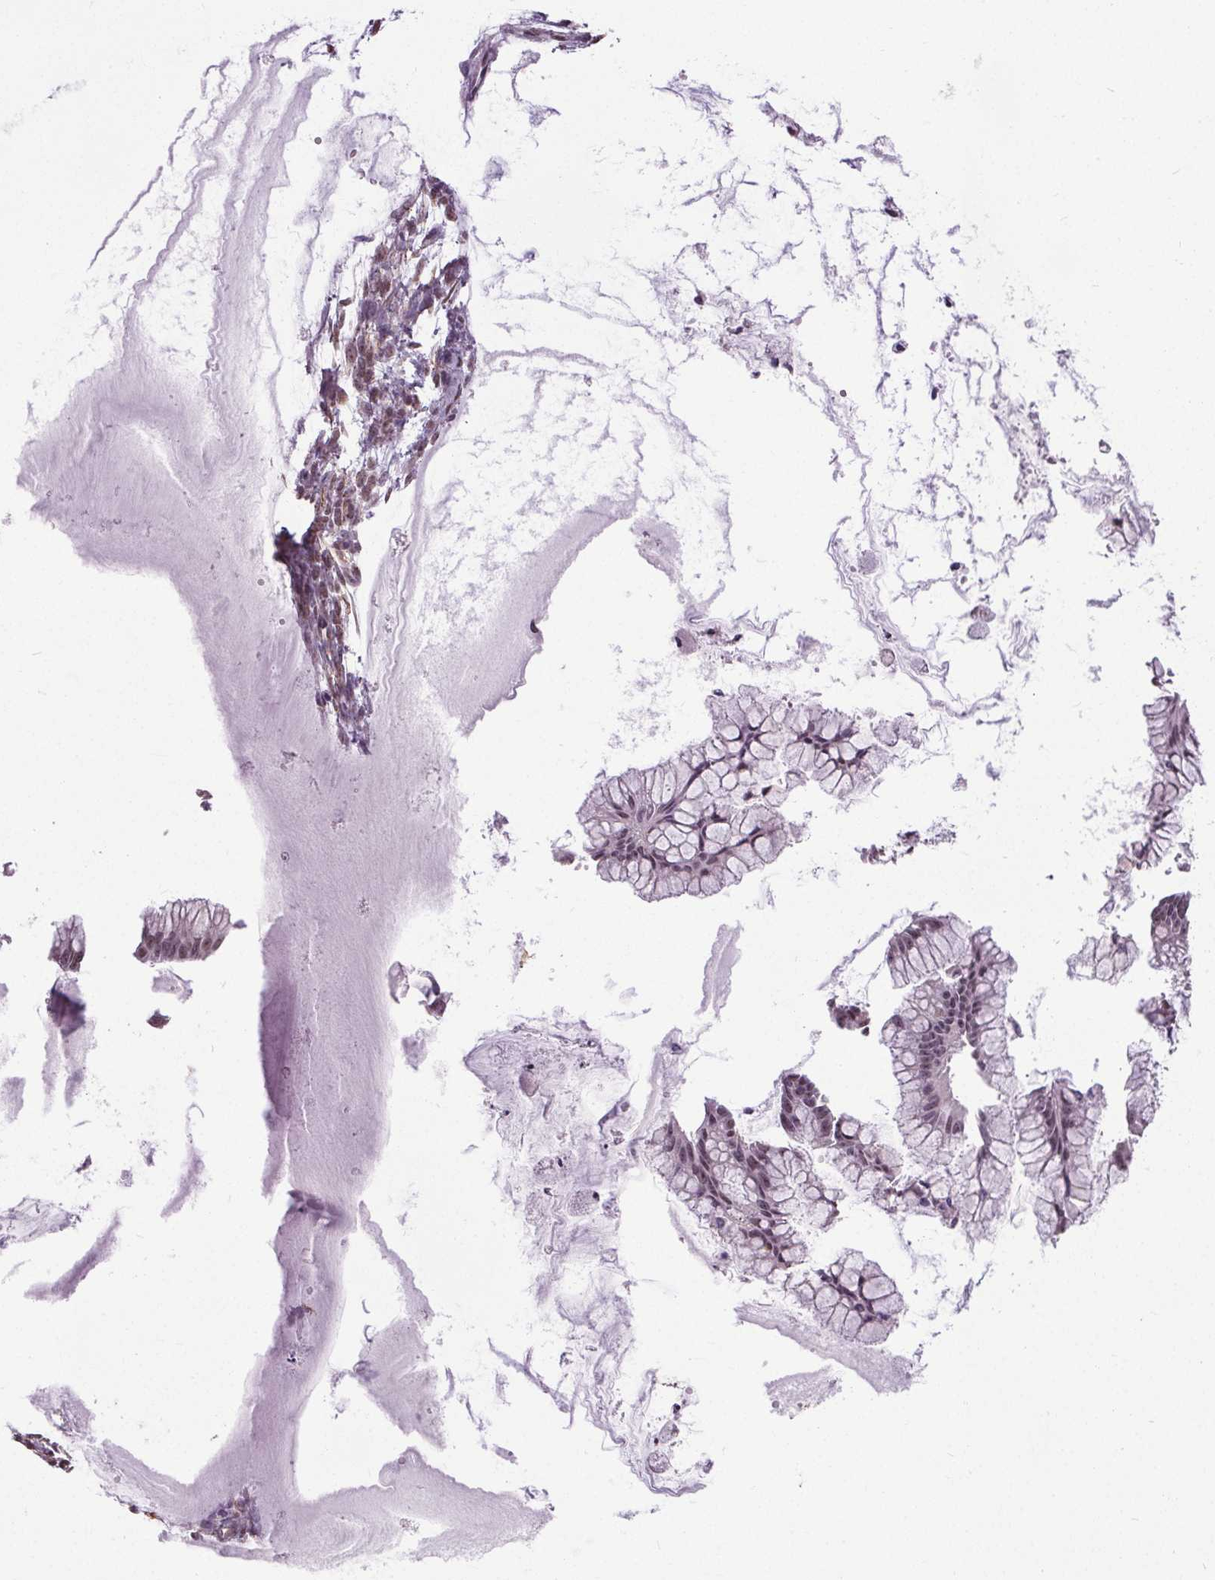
{"staining": {"intensity": "negative", "quantity": "none", "location": "none"}, "tissue": "ovarian cancer", "cell_type": "Tumor cells", "image_type": "cancer", "snomed": [{"axis": "morphology", "description": "Cystadenocarcinoma, mucinous, NOS"}, {"axis": "topography", "description": "Ovary"}], "caption": "Ovarian mucinous cystadenocarcinoma was stained to show a protein in brown. There is no significant staining in tumor cells.", "gene": "KIAA0232", "patient": {"sex": "female", "age": 41}}